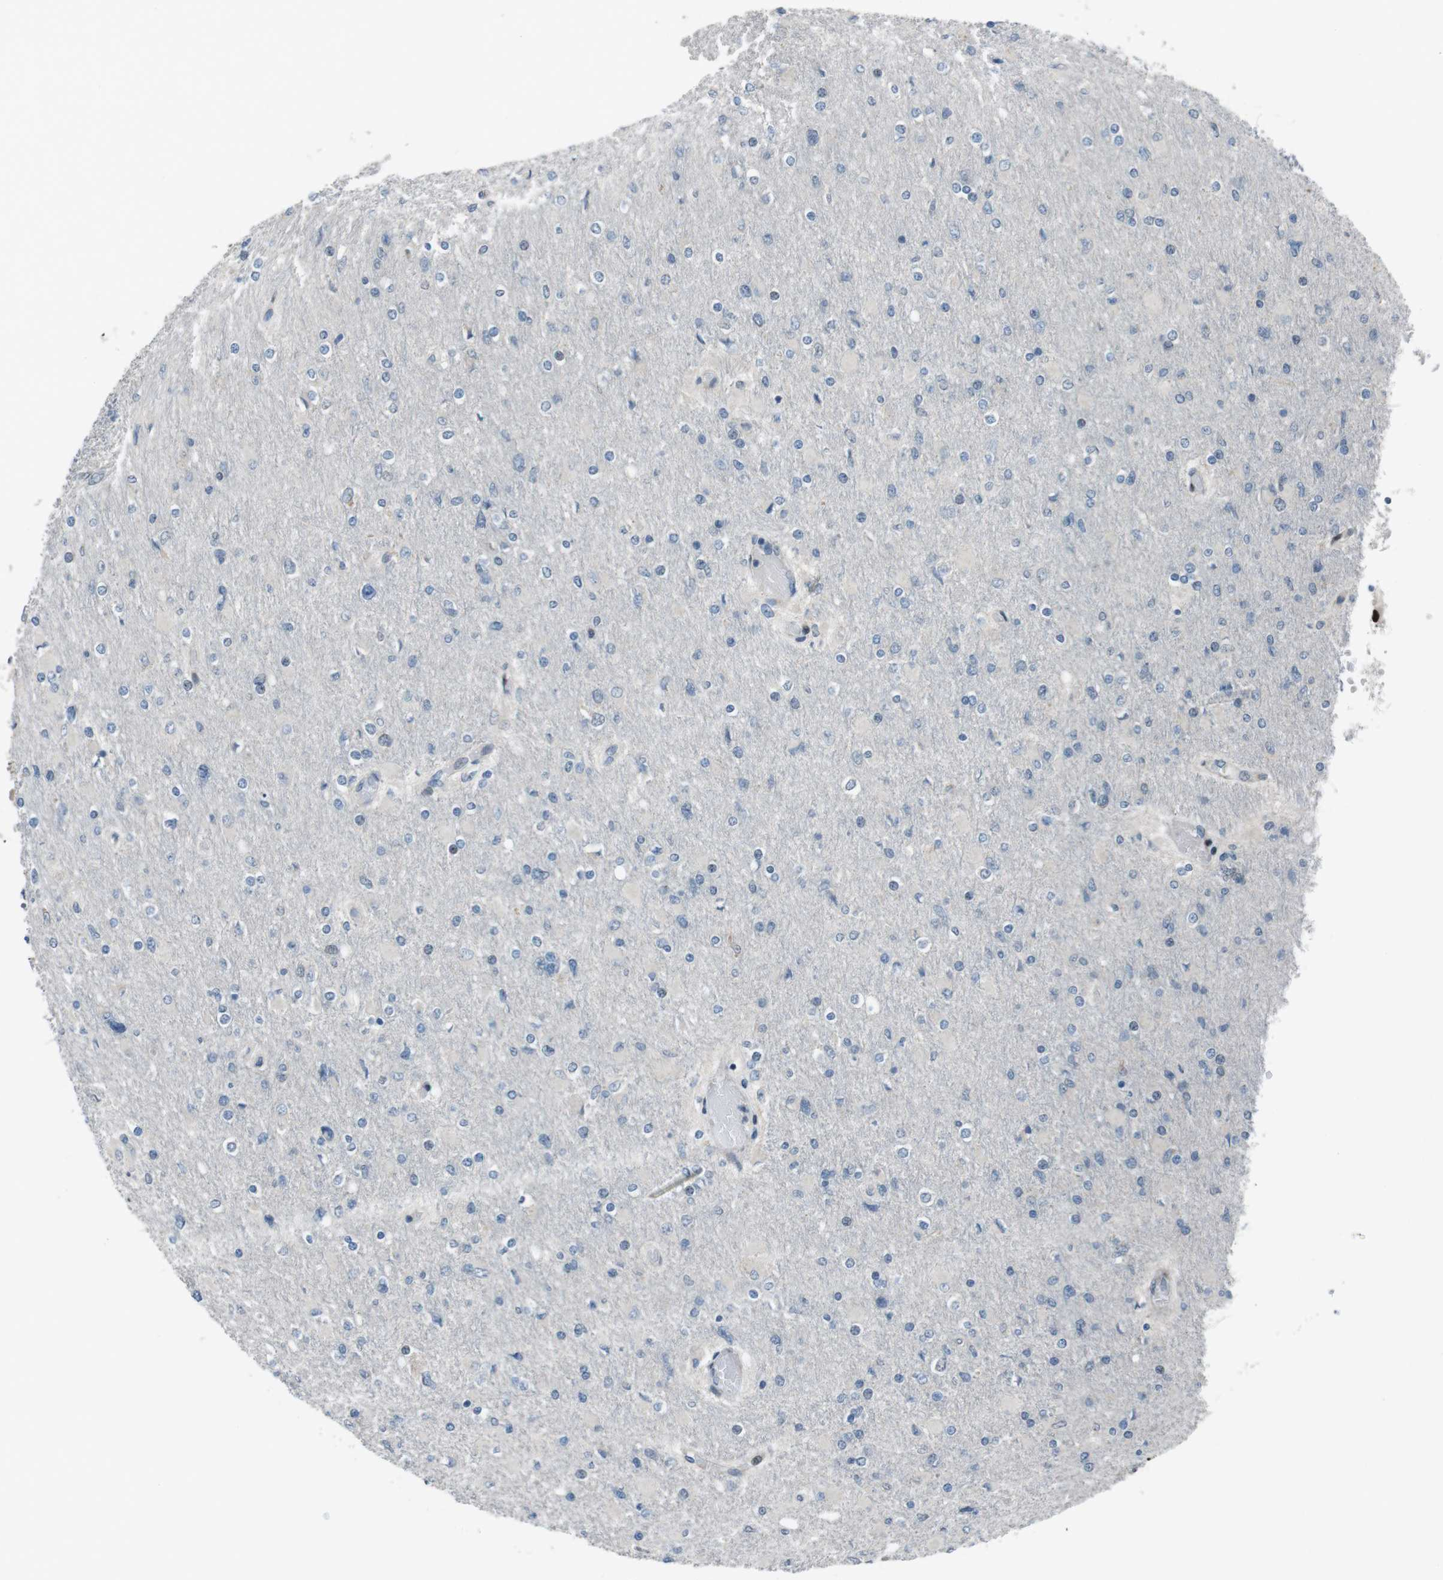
{"staining": {"intensity": "negative", "quantity": "none", "location": "none"}, "tissue": "glioma", "cell_type": "Tumor cells", "image_type": "cancer", "snomed": [{"axis": "morphology", "description": "Glioma, malignant, High grade"}, {"axis": "topography", "description": "Cerebral cortex"}], "caption": "DAB (3,3'-diaminobenzidine) immunohistochemical staining of malignant glioma (high-grade) exhibits no significant positivity in tumor cells. (DAB (3,3'-diaminobenzidine) immunohistochemistry (IHC) with hematoxylin counter stain).", "gene": "PBRM1", "patient": {"sex": "female", "age": 36}}